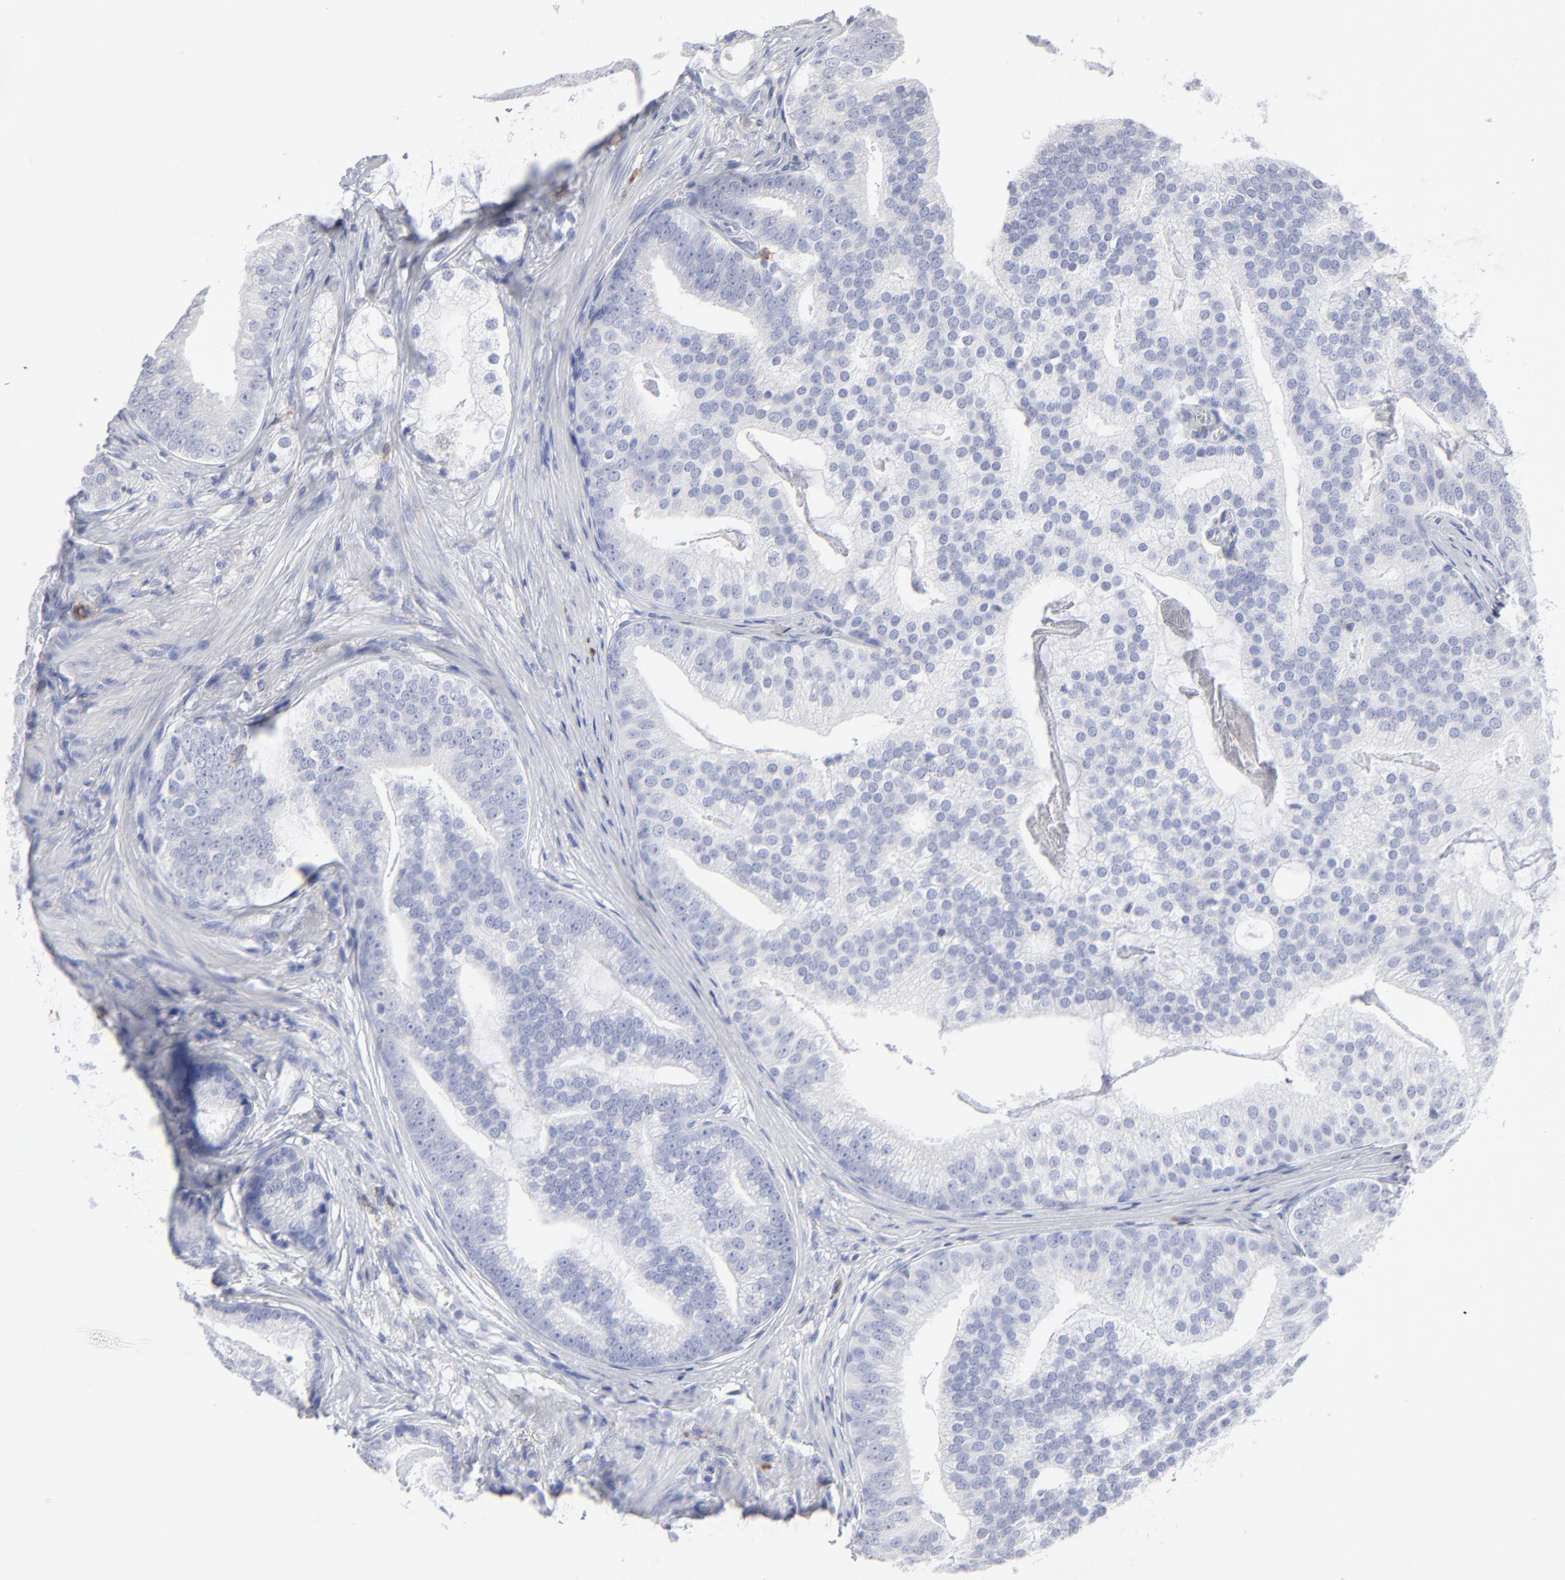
{"staining": {"intensity": "negative", "quantity": "none", "location": "none"}, "tissue": "prostate cancer", "cell_type": "Tumor cells", "image_type": "cancer", "snomed": [{"axis": "morphology", "description": "Adenocarcinoma, Low grade"}, {"axis": "topography", "description": "Prostate"}], "caption": "This is an immunohistochemistry photomicrograph of low-grade adenocarcinoma (prostate). There is no positivity in tumor cells.", "gene": "LAT2", "patient": {"sex": "male", "age": 58}}